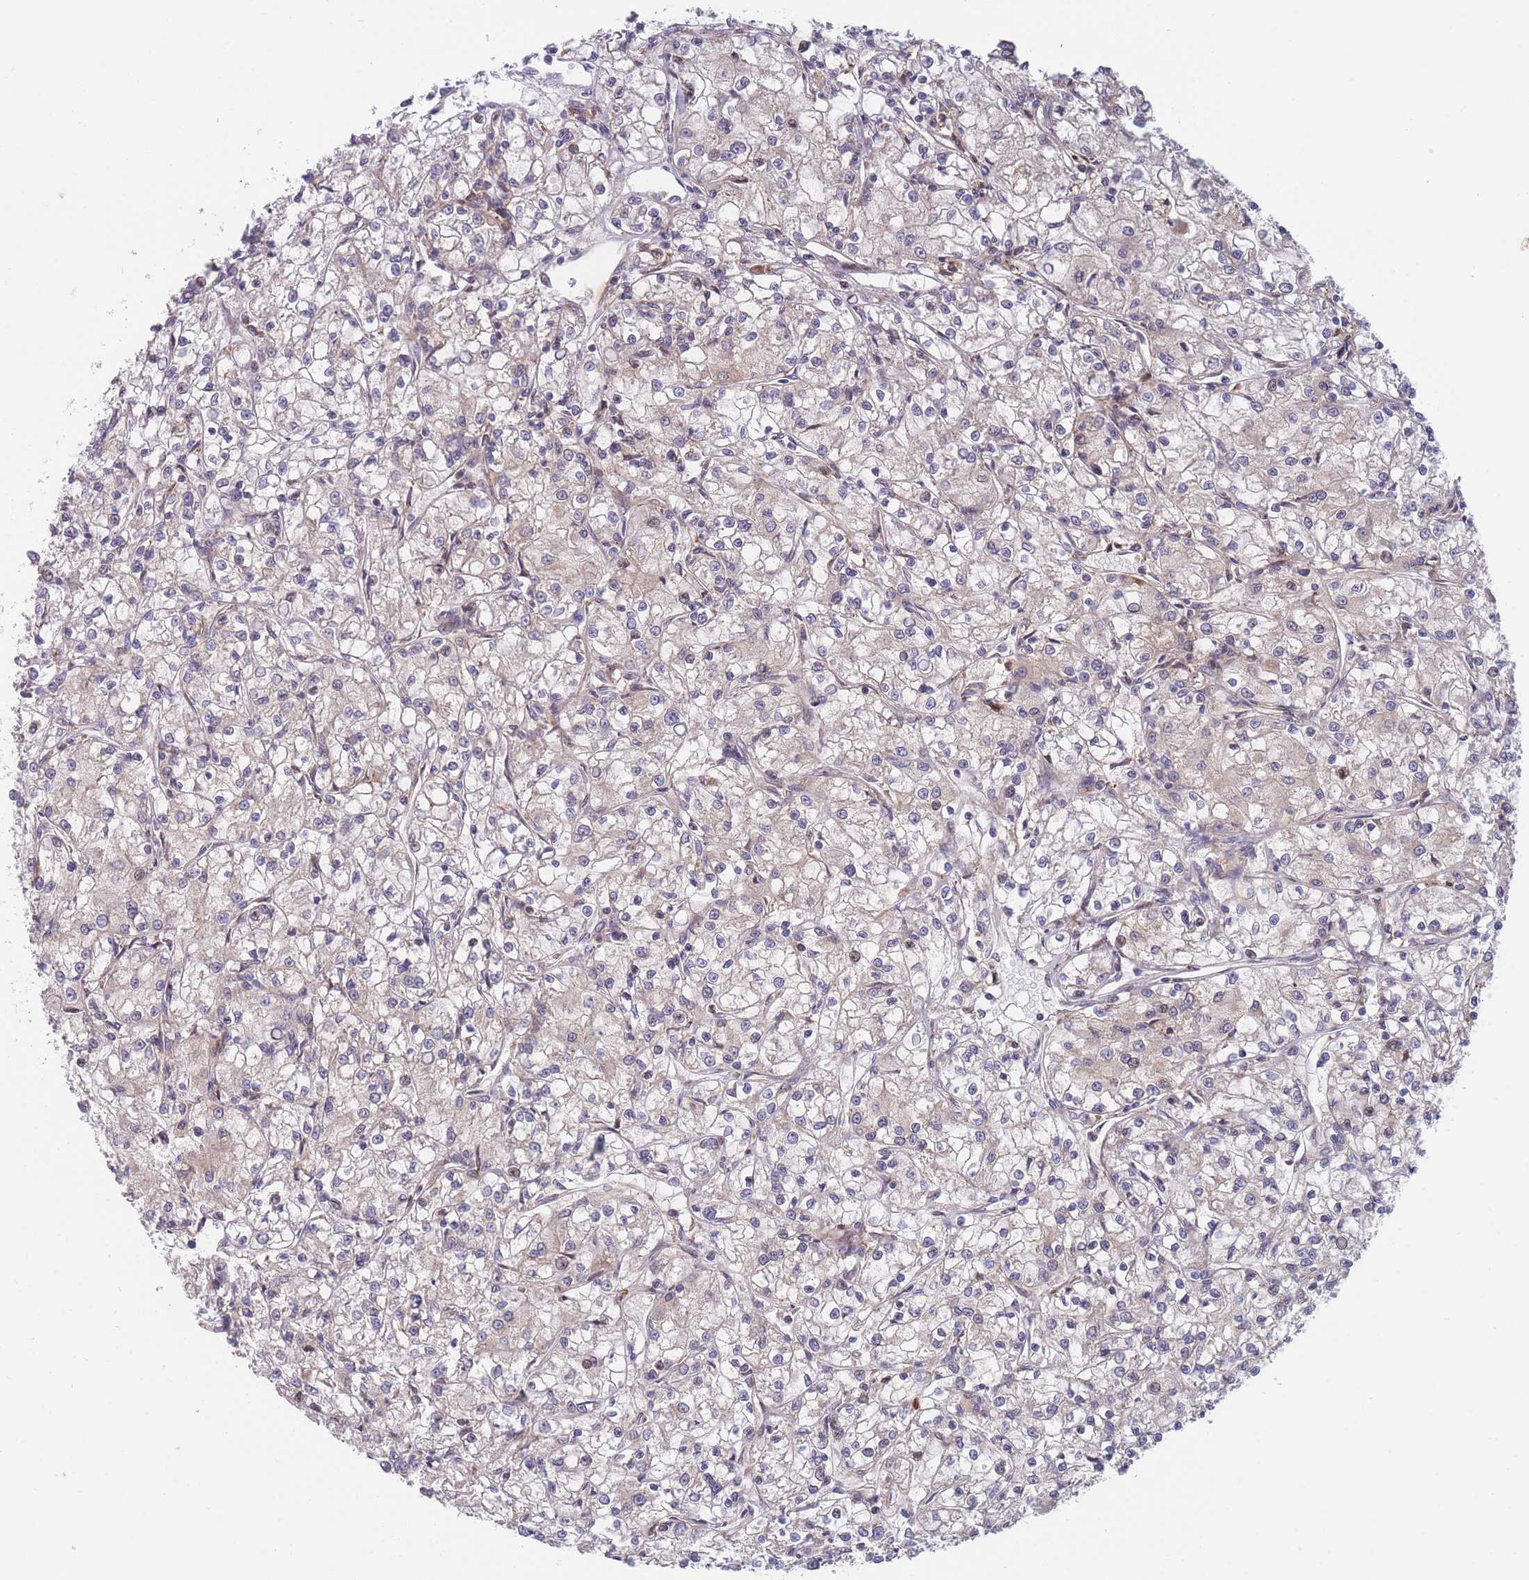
{"staining": {"intensity": "negative", "quantity": "none", "location": "none"}, "tissue": "renal cancer", "cell_type": "Tumor cells", "image_type": "cancer", "snomed": [{"axis": "morphology", "description": "Adenocarcinoma, NOS"}, {"axis": "topography", "description": "Kidney"}], "caption": "Tumor cells show no significant staining in renal cancer (adenocarcinoma).", "gene": "TMEM131L", "patient": {"sex": "female", "age": 59}}